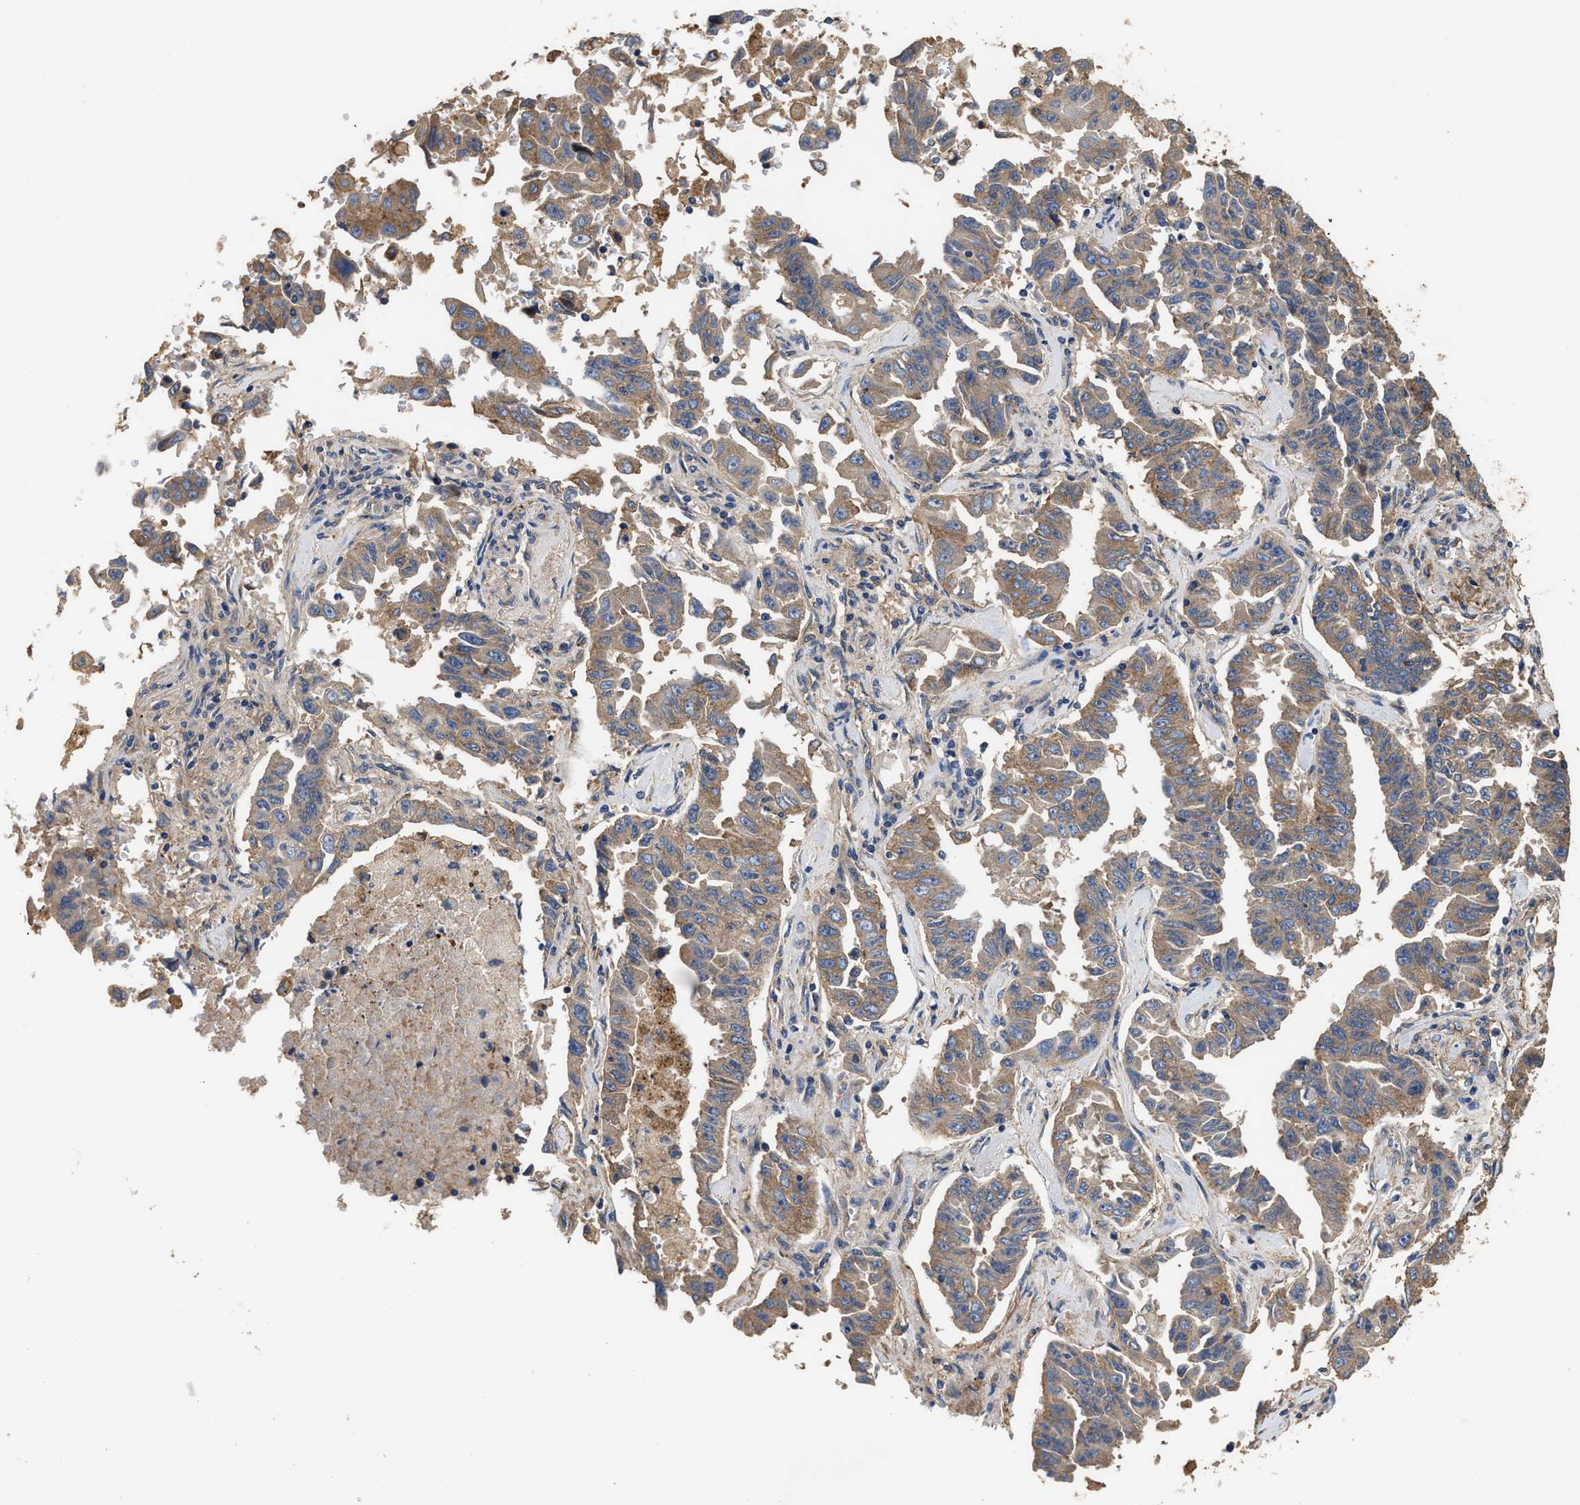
{"staining": {"intensity": "moderate", "quantity": ">75%", "location": "cytoplasmic/membranous"}, "tissue": "lung cancer", "cell_type": "Tumor cells", "image_type": "cancer", "snomed": [{"axis": "morphology", "description": "Adenocarcinoma, NOS"}, {"axis": "topography", "description": "Lung"}], "caption": "Lung cancer stained for a protein (brown) reveals moderate cytoplasmic/membranous positive positivity in about >75% of tumor cells.", "gene": "KLB", "patient": {"sex": "female", "age": 51}}